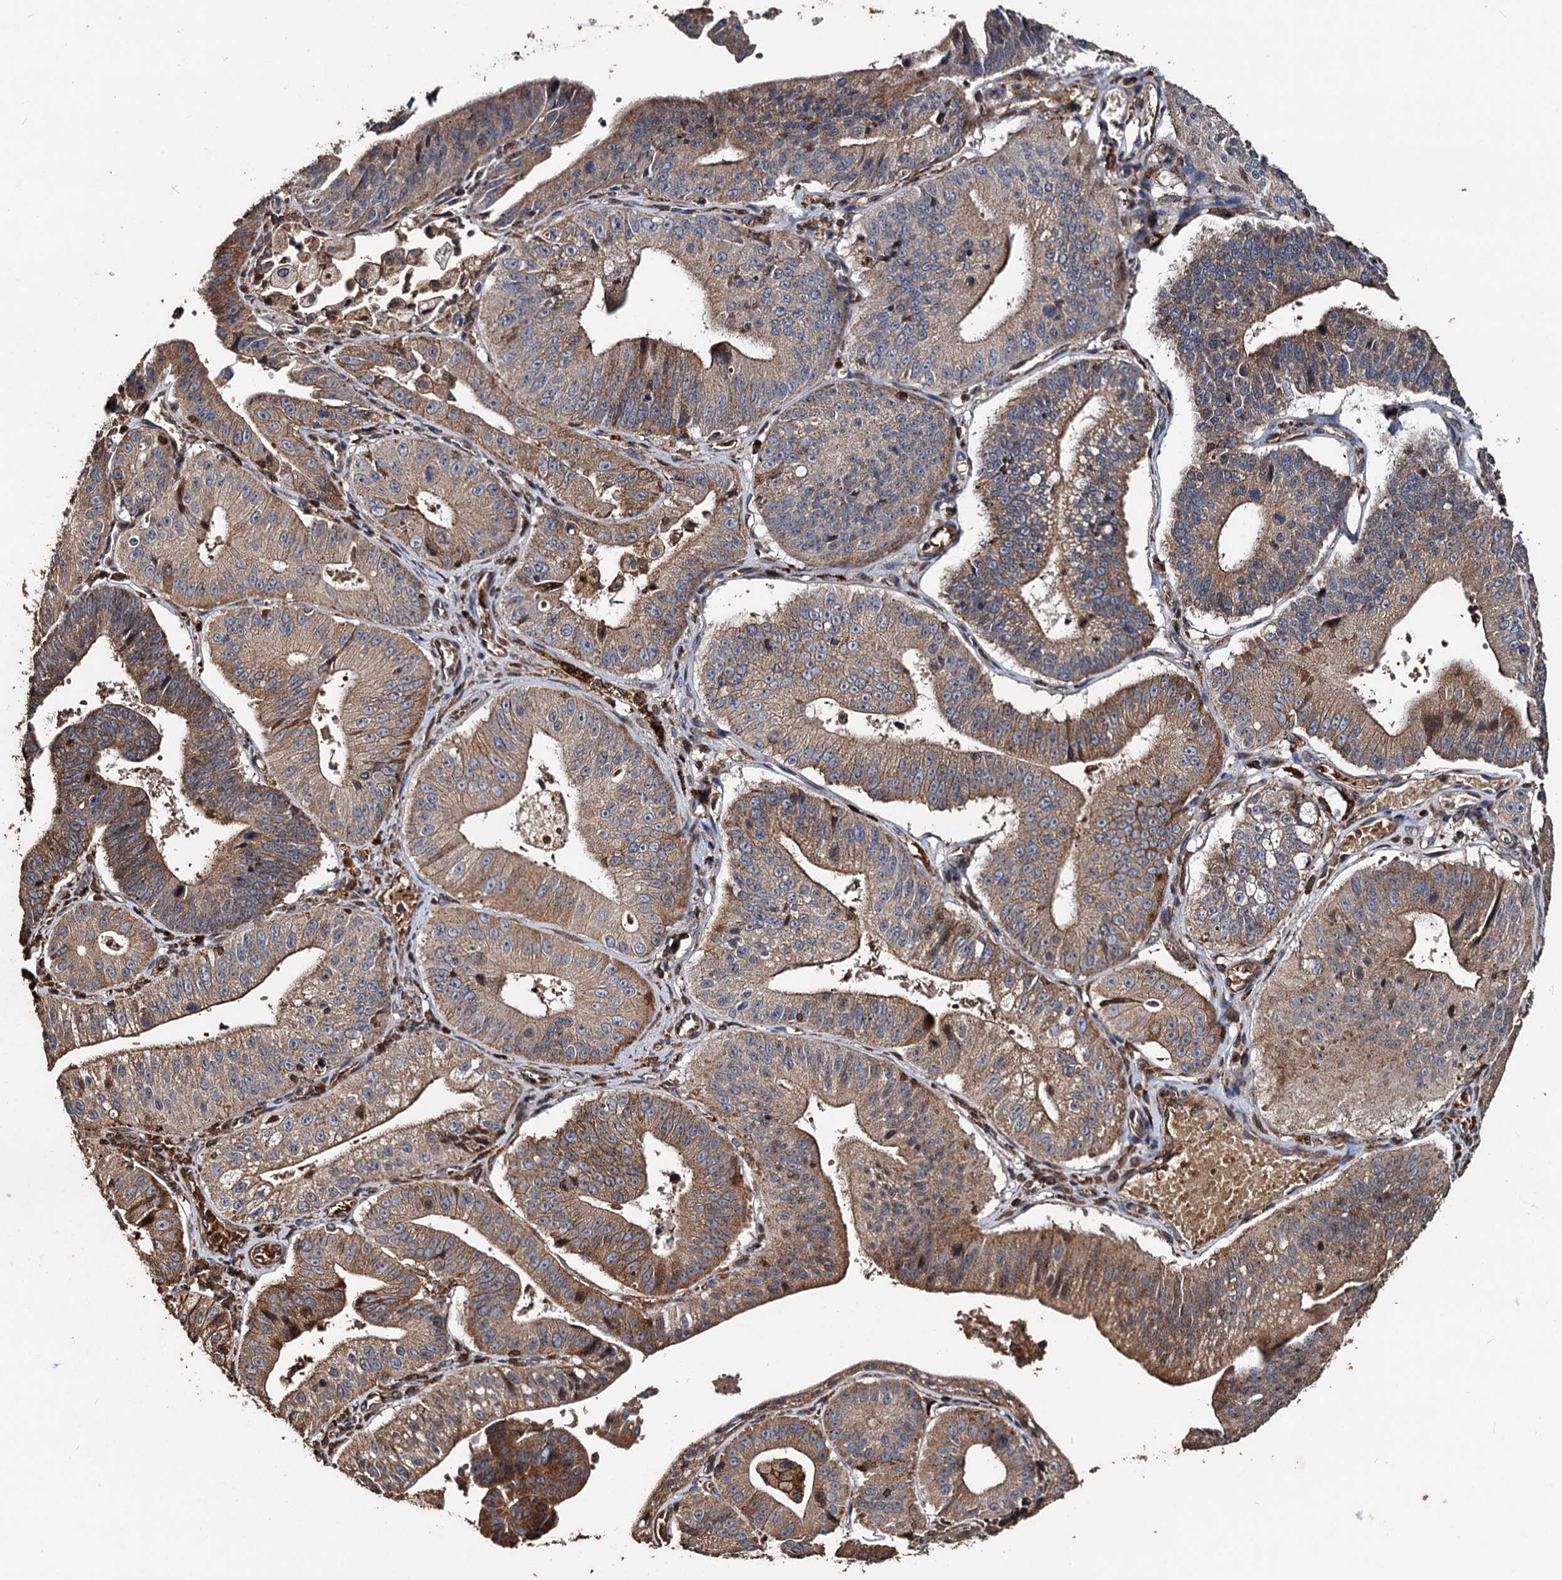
{"staining": {"intensity": "moderate", "quantity": ">75%", "location": "cytoplasmic/membranous"}, "tissue": "stomach cancer", "cell_type": "Tumor cells", "image_type": "cancer", "snomed": [{"axis": "morphology", "description": "Adenocarcinoma, NOS"}, {"axis": "topography", "description": "Stomach"}], "caption": "Human stomach cancer stained with a brown dye exhibits moderate cytoplasmic/membranous positive positivity in about >75% of tumor cells.", "gene": "NOTCH2NLA", "patient": {"sex": "male", "age": 59}}